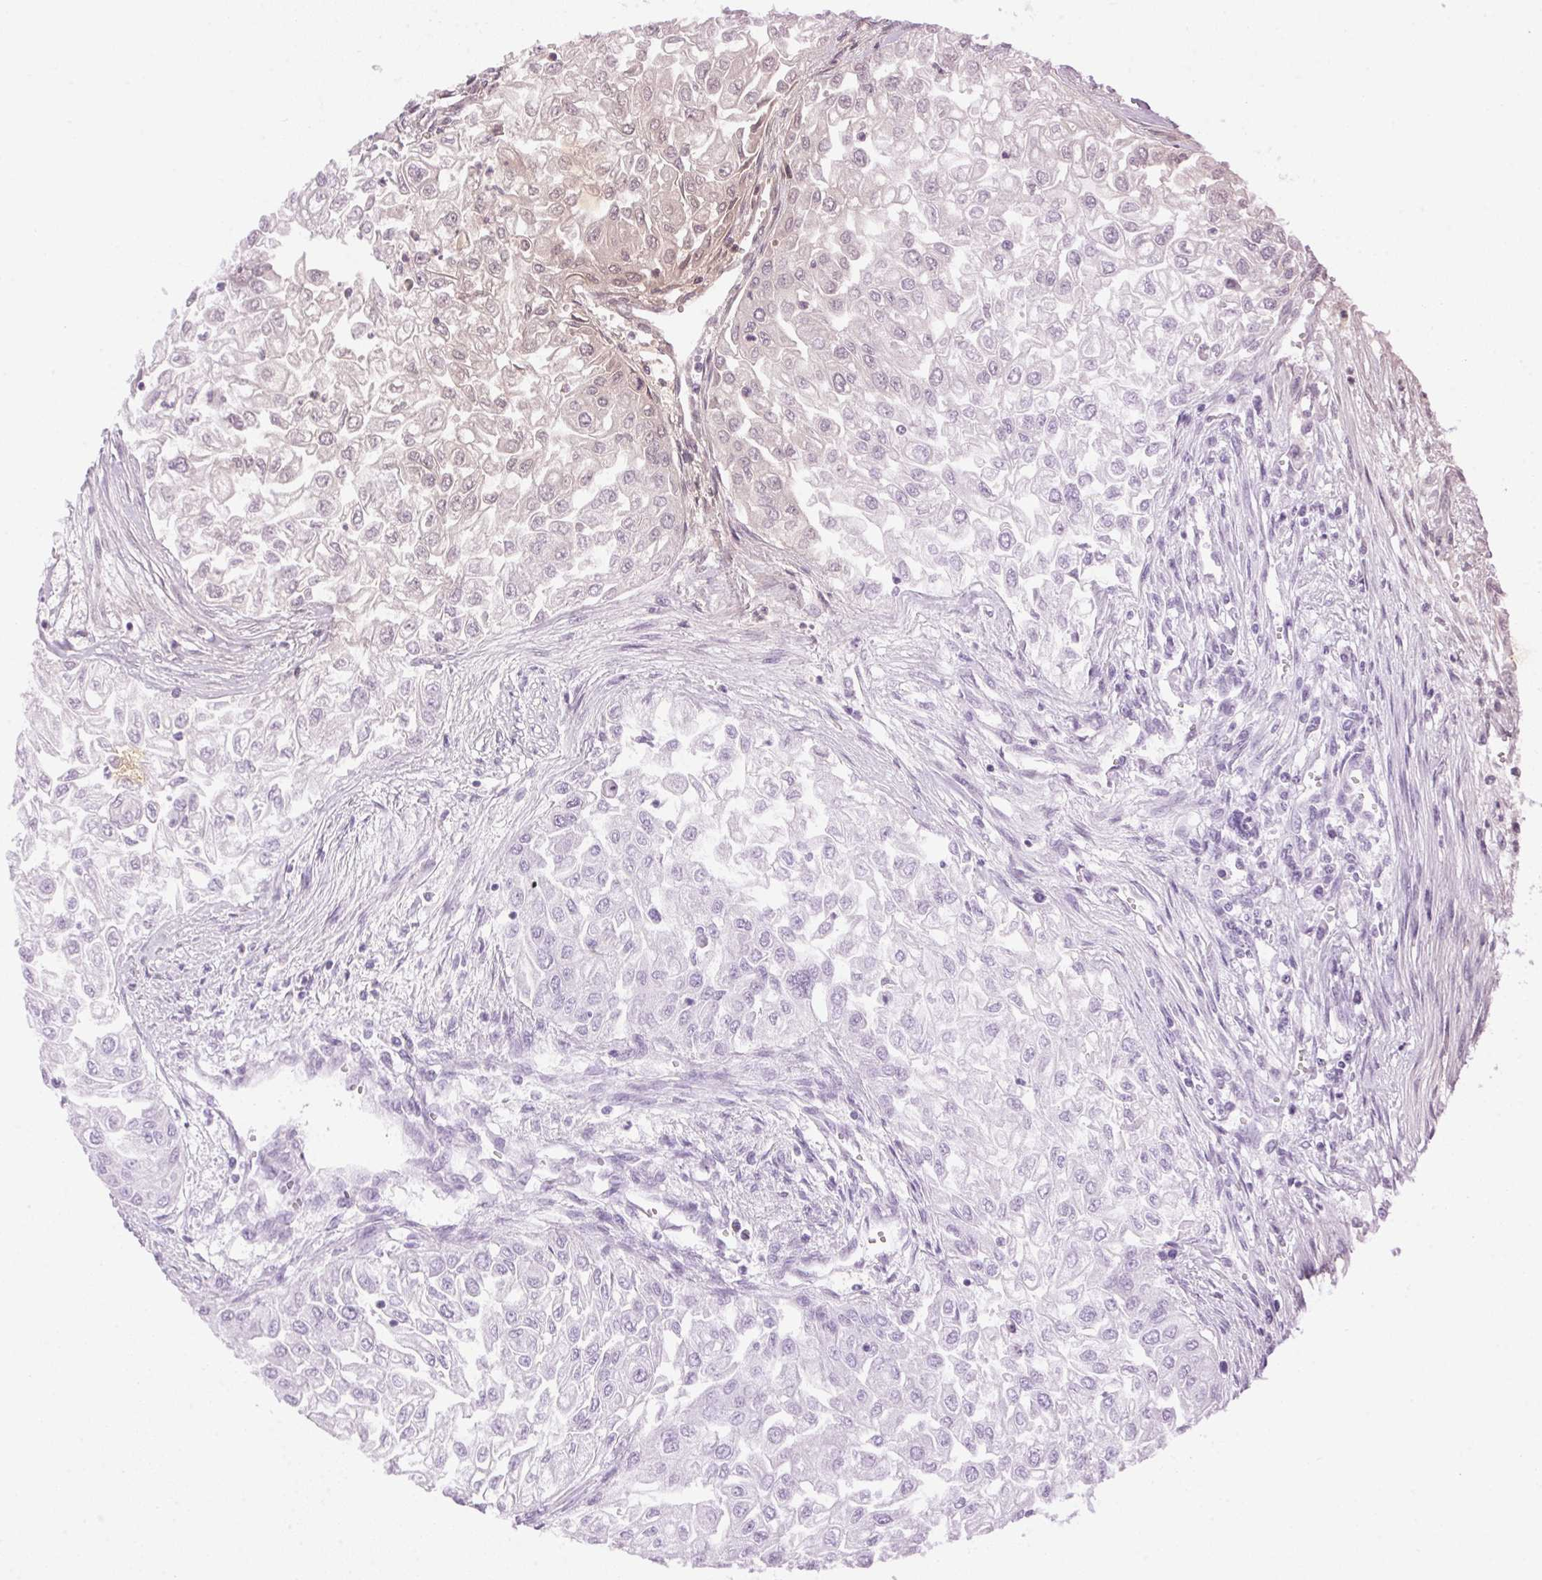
{"staining": {"intensity": "negative", "quantity": "none", "location": "none"}, "tissue": "urothelial cancer", "cell_type": "Tumor cells", "image_type": "cancer", "snomed": [{"axis": "morphology", "description": "Urothelial carcinoma, High grade"}, {"axis": "topography", "description": "Urinary bladder"}], "caption": "This is an immunohistochemistry histopathology image of human urothelial cancer. There is no expression in tumor cells.", "gene": "SP7", "patient": {"sex": "male", "age": 62}}